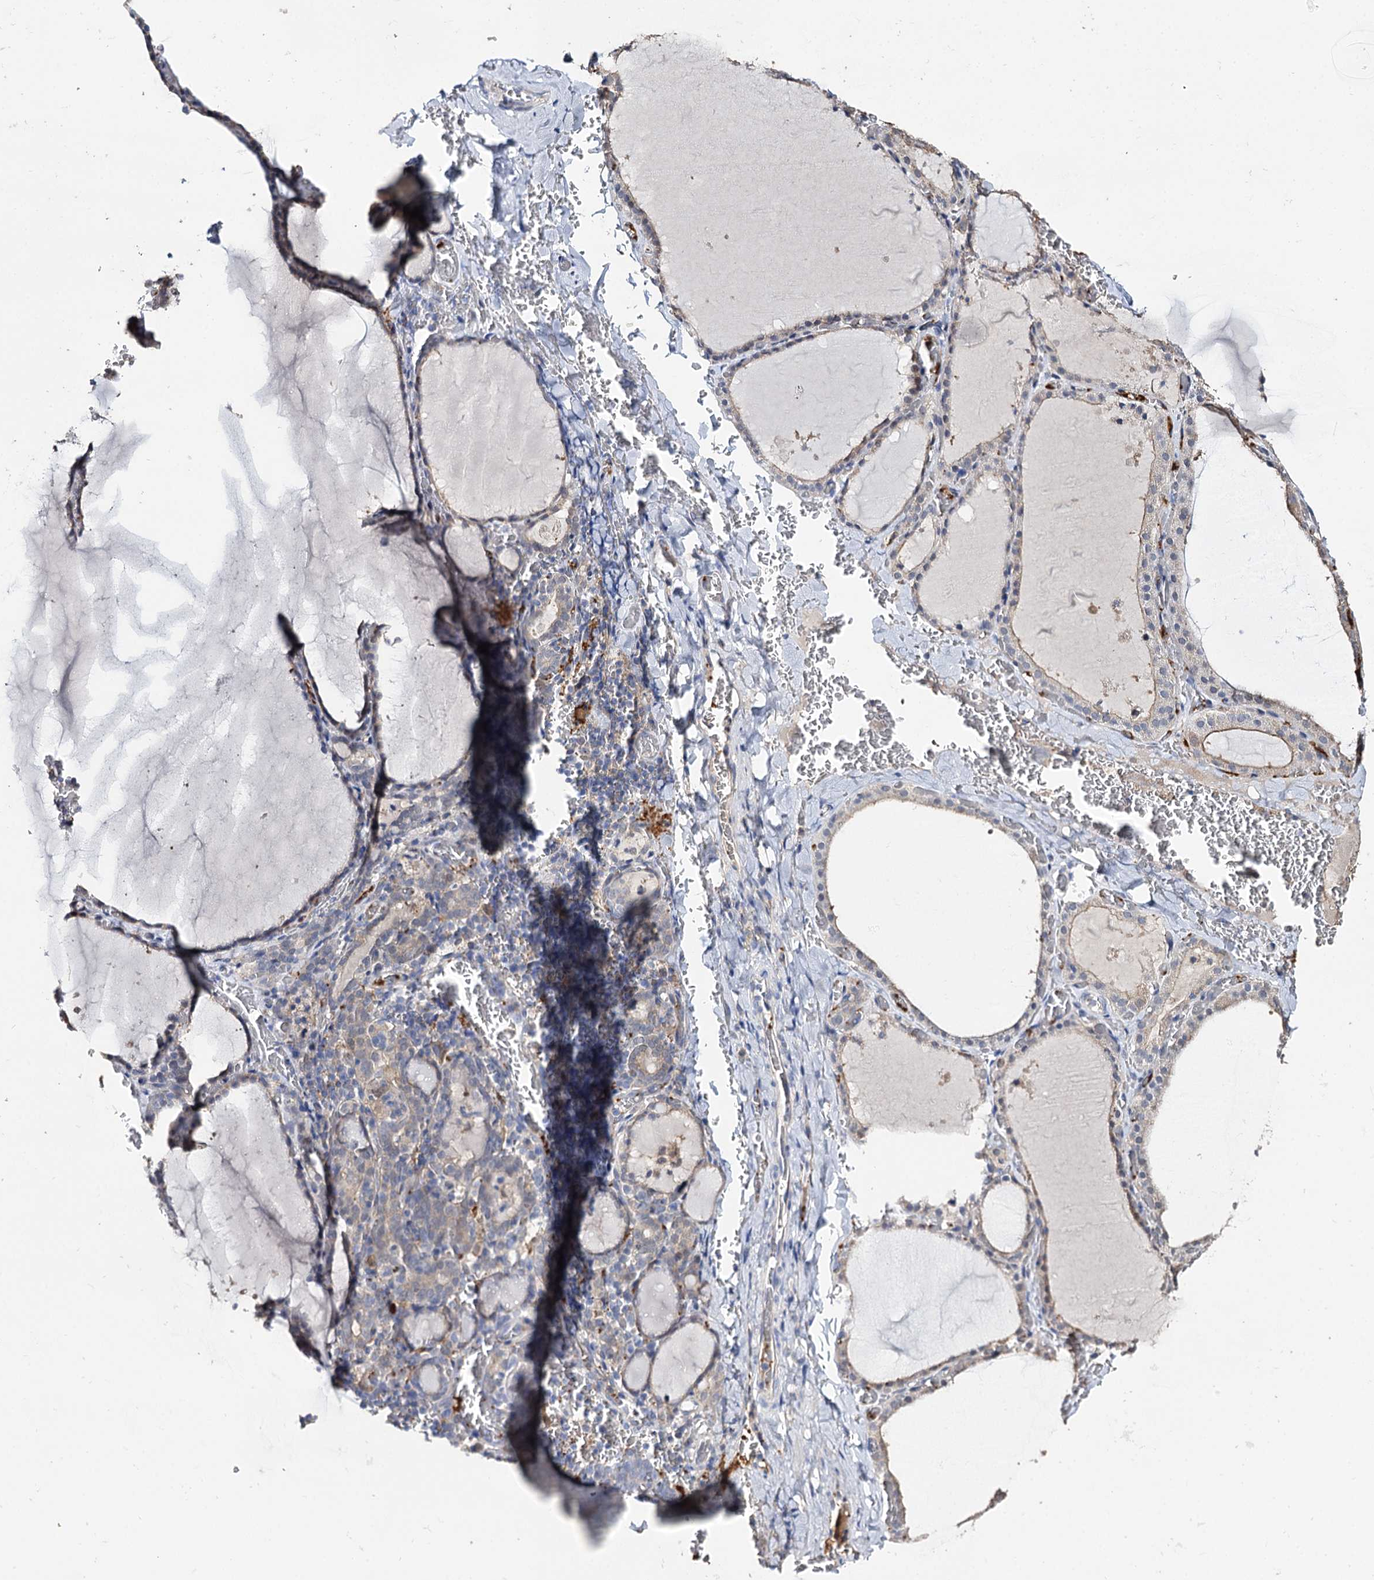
{"staining": {"intensity": "negative", "quantity": "none", "location": "none"}, "tissue": "thyroid gland", "cell_type": "Glandular cells", "image_type": "normal", "snomed": [{"axis": "morphology", "description": "Normal tissue, NOS"}, {"axis": "topography", "description": "Thyroid gland"}], "caption": "IHC of benign thyroid gland reveals no staining in glandular cells.", "gene": "DNAH6", "patient": {"sex": "female", "age": 39}}